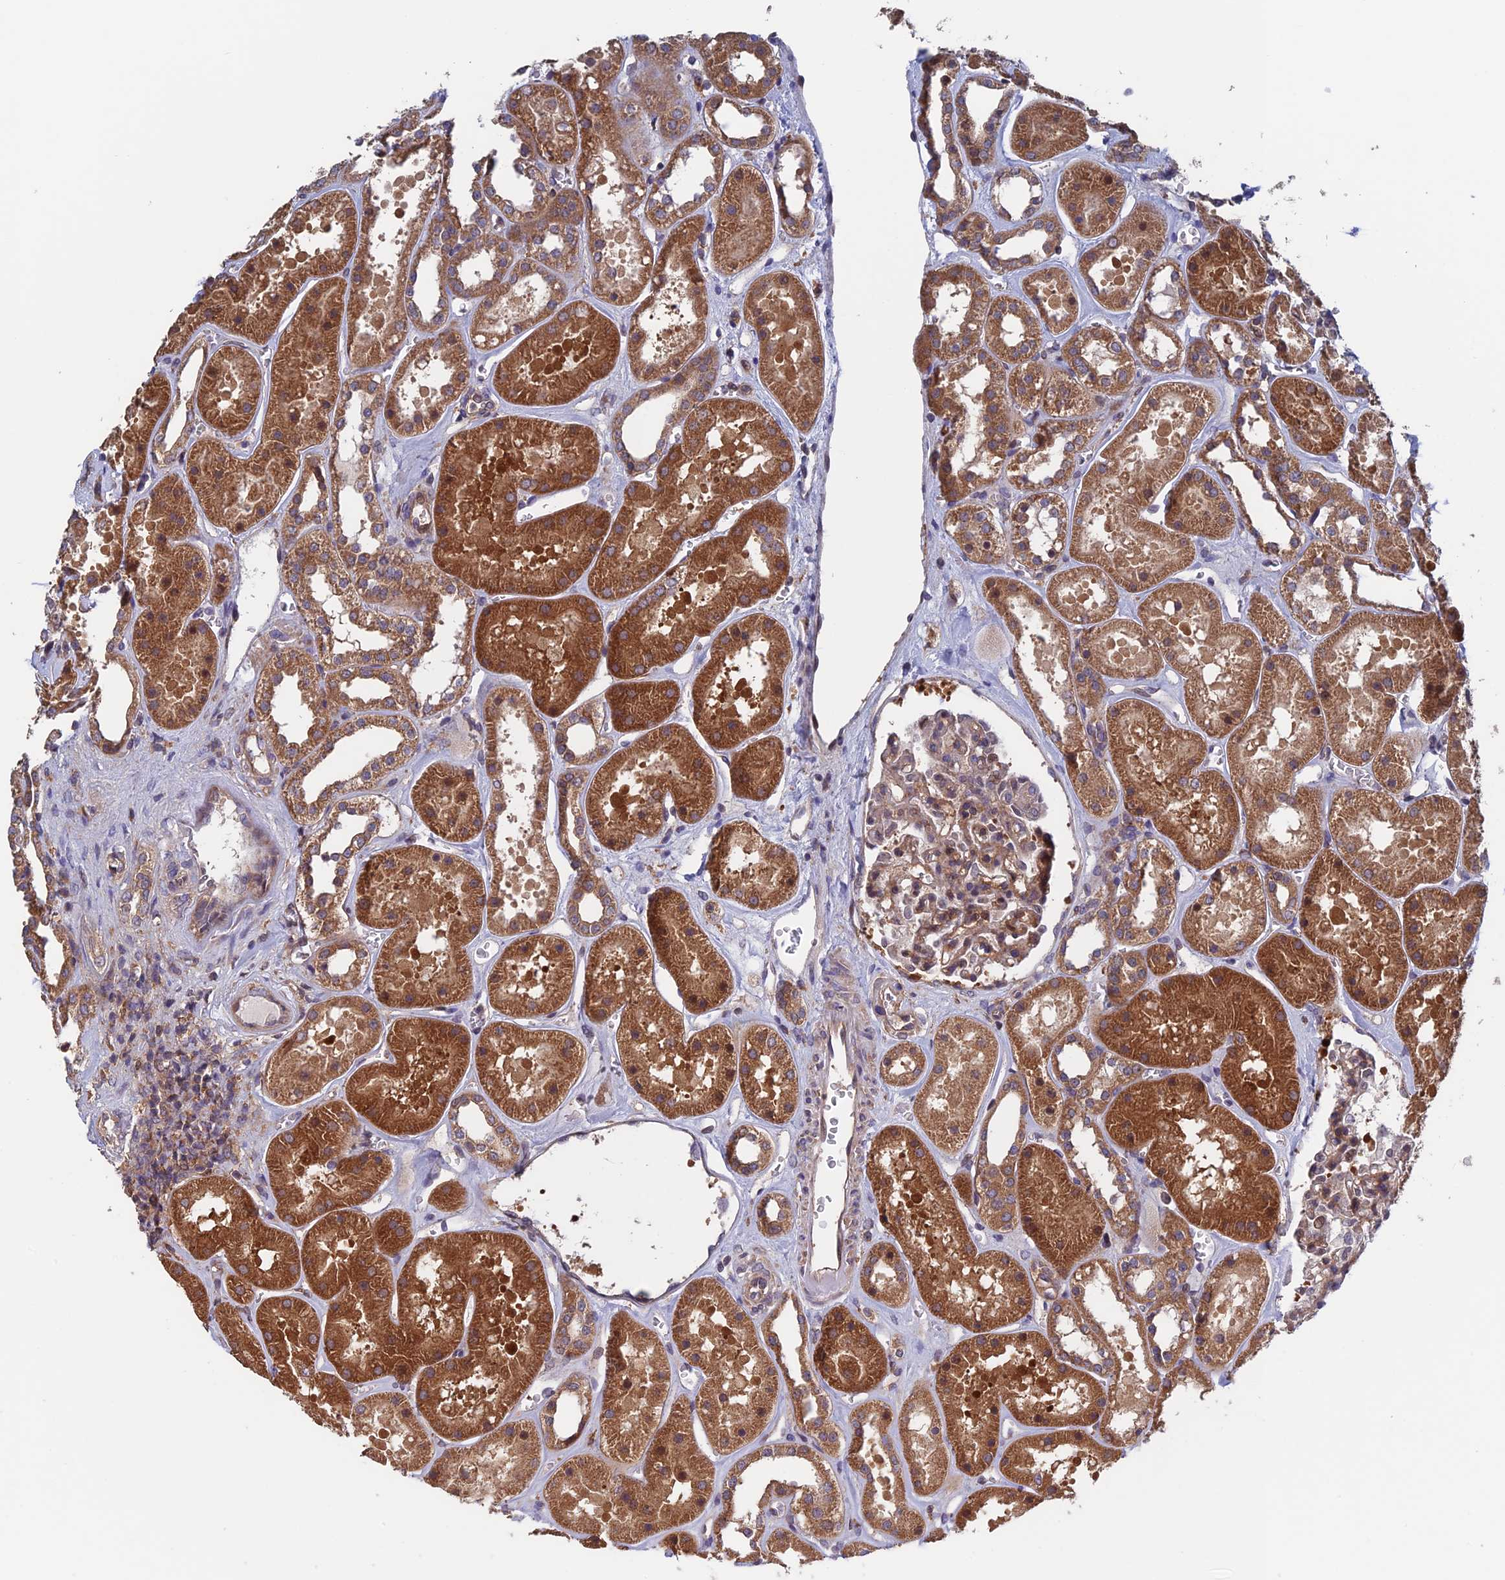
{"staining": {"intensity": "weak", "quantity": ">75%", "location": "cytoplasmic/membranous"}, "tissue": "kidney", "cell_type": "Cells in glomeruli", "image_type": "normal", "snomed": [{"axis": "morphology", "description": "Normal tissue, NOS"}, {"axis": "topography", "description": "Kidney"}], "caption": "Weak cytoplasmic/membranous protein expression is seen in about >75% of cells in glomeruli in kidney. The staining was performed using DAB, with brown indicating positive protein expression. Nuclei are stained blue with hematoxylin.", "gene": "NUDT16L1", "patient": {"sex": "female", "age": 41}}